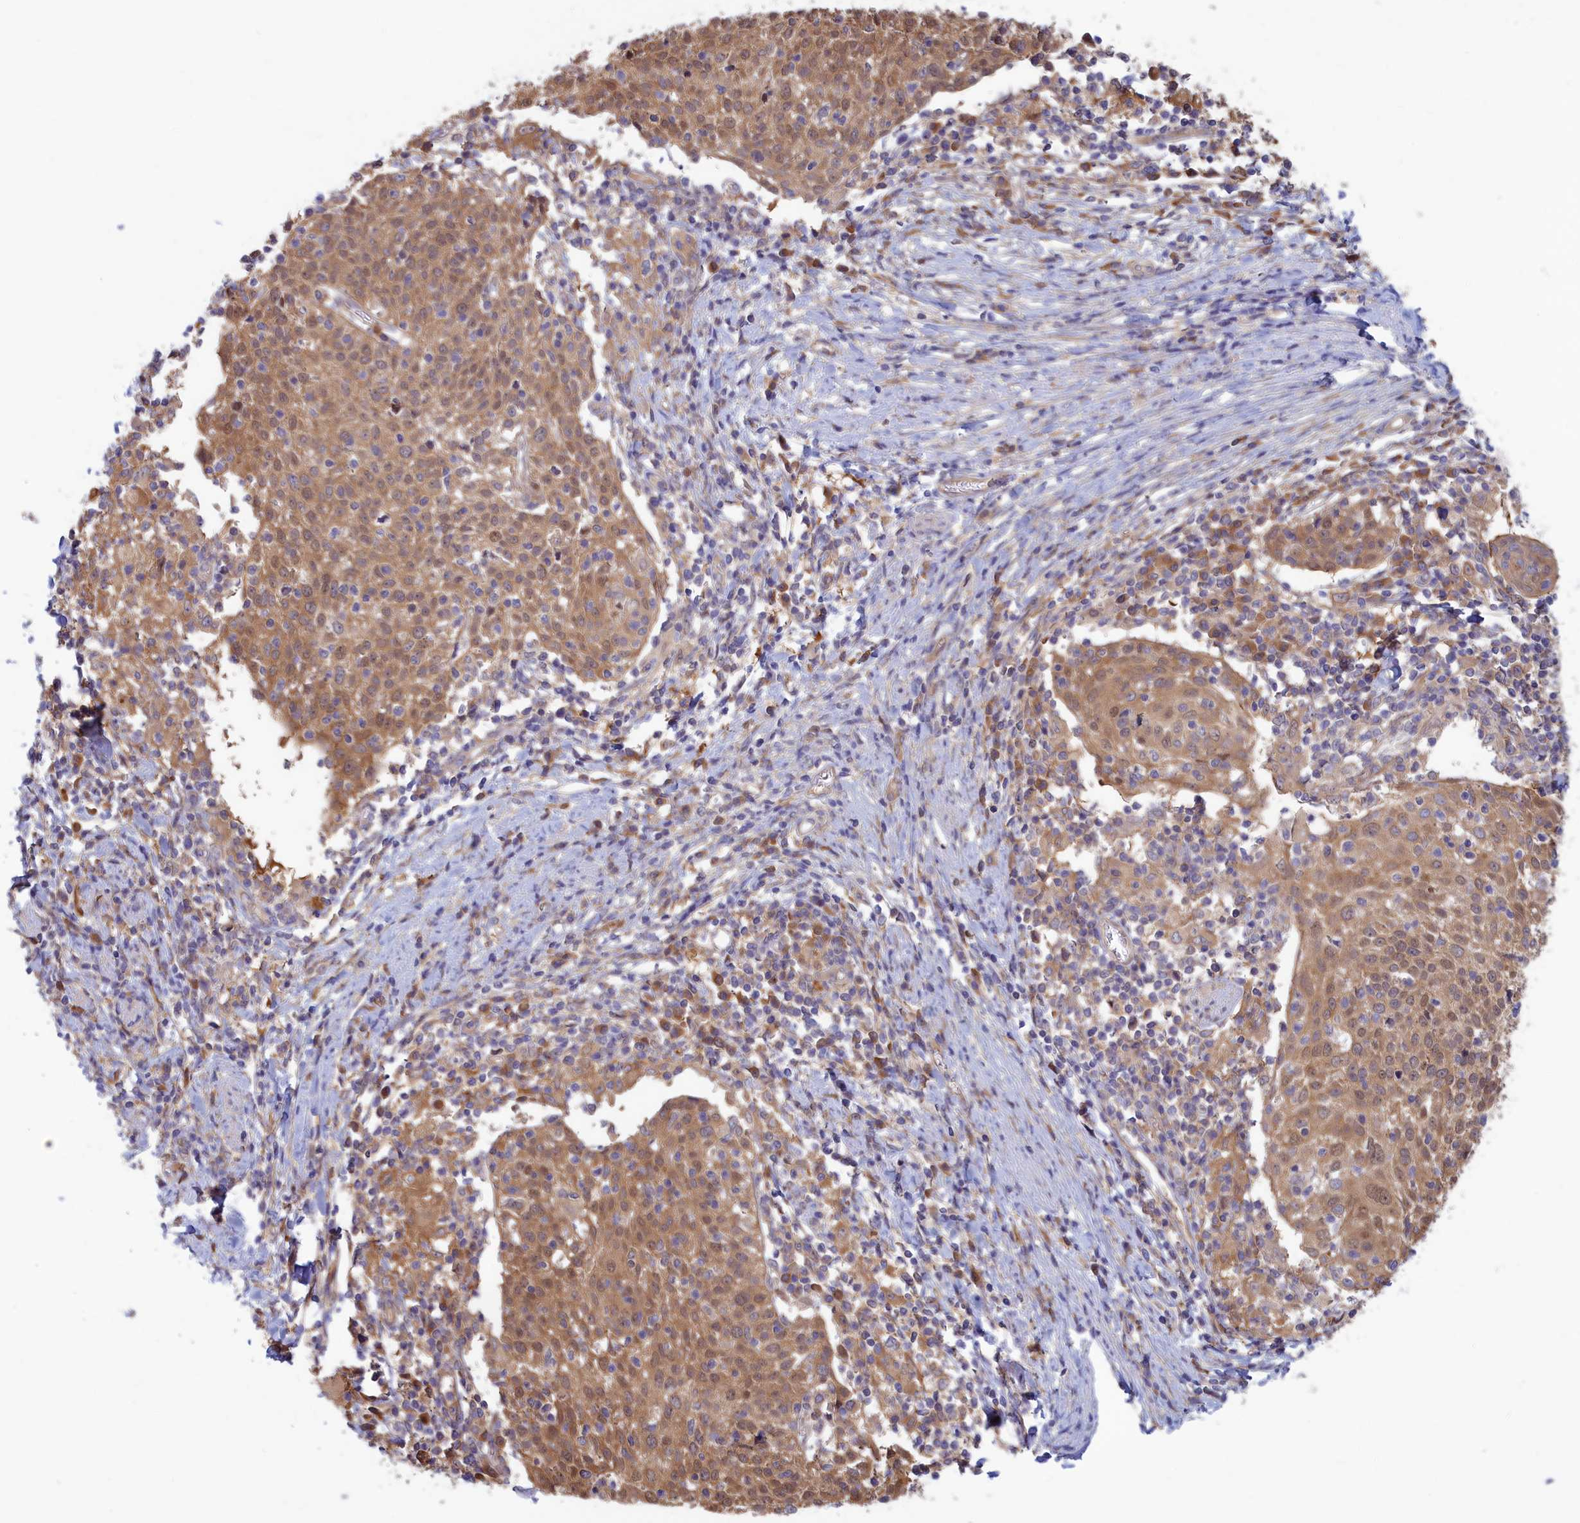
{"staining": {"intensity": "moderate", "quantity": ">75%", "location": "cytoplasmic/membranous,nuclear"}, "tissue": "cervical cancer", "cell_type": "Tumor cells", "image_type": "cancer", "snomed": [{"axis": "morphology", "description": "Squamous cell carcinoma, NOS"}, {"axis": "topography", "description": "Cervix"}], "caption": "Immunohistochemical staining of human cervical squamous cell carcinoma exhibits moderate cytoplasmic/membranous and nuclear protein positivity in approximately >75% of tumor cells.", "gene": "SYNDIG1L", "patient": {"sex": "female", "age": 52}}